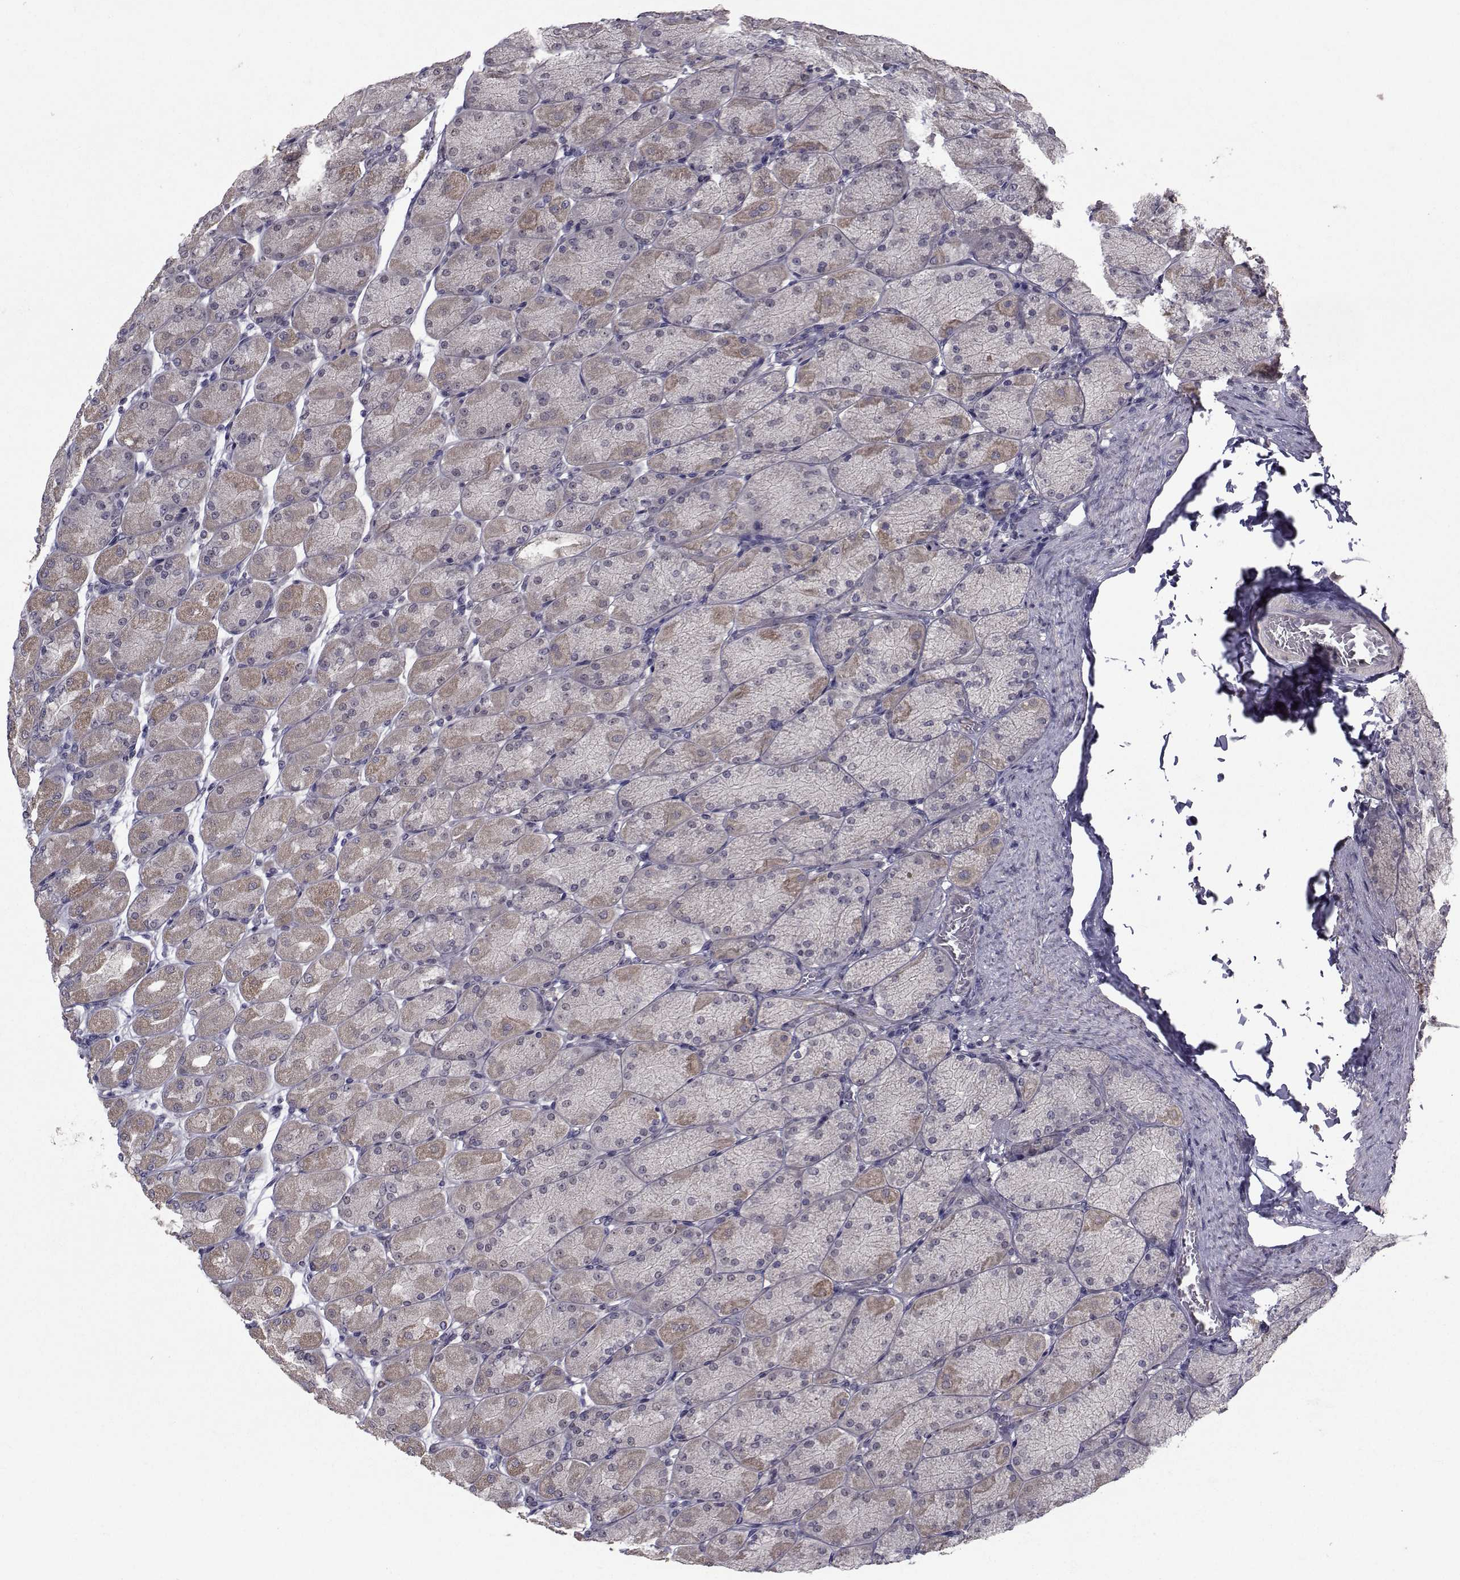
{"staining": {"intensity": "moderate", "quantity": "25%-75%", "location": "cytoplasmic/membranous"}, "tissue": "stomach", "cell_type": "Glandular cells", "image_type": "normal", "snomed": [{"axis": "morphology", "description": "Normal tissue, NOS"}, {"axis": "topography", "description": "Stomach, upper"}], "caption": "An immunohistochemistry histopathology image of normal tissue is shown. Protein staining in brown labels moderate cytoplasmic/membranous positivity in stomach within glandular cells.", "gene": "FDXR", "patient": {"sex": "female", "age": 56}}